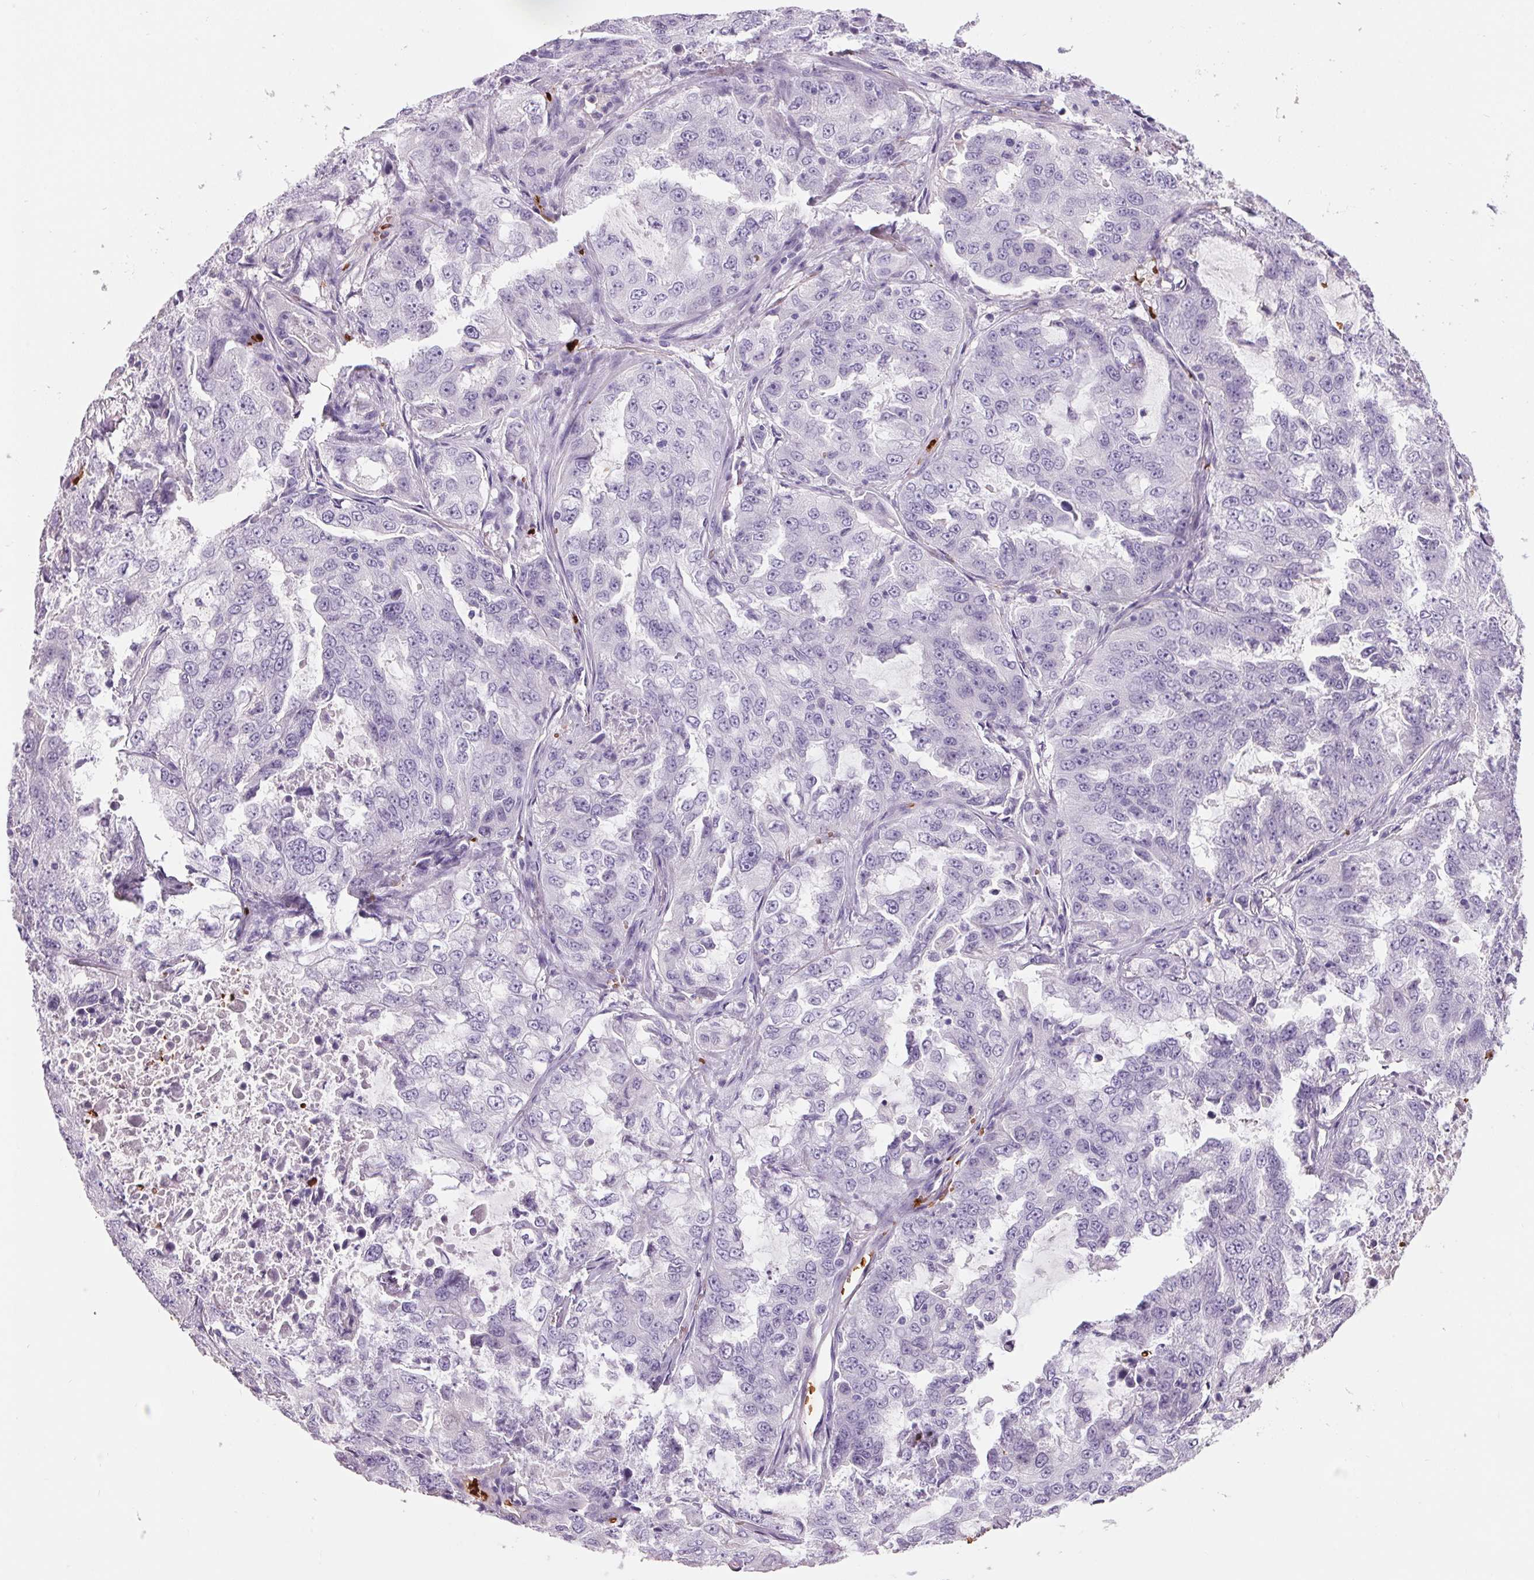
{"staining": {"intensity": "negative", "quantity": "none", "location": "none"}, "tissue": "lung cancer", "cell_type": "Tumor cells", "image_type": "cancer", "snomed": [{"axis": "morphology", "description": "Adenocarcinoma, NOS"}, {"axis": "topography", "description": "Lung"}], "caption": "High magnification brightfield microscopy of lung cancer stained with DAB (3,3'-diaminobenzidine) (brown) and counterstained with hematoxylin (blue): tumor cells show no significant expression.", "gene": "HBQ1", "patient": {"sex": "female", "age": 61}}